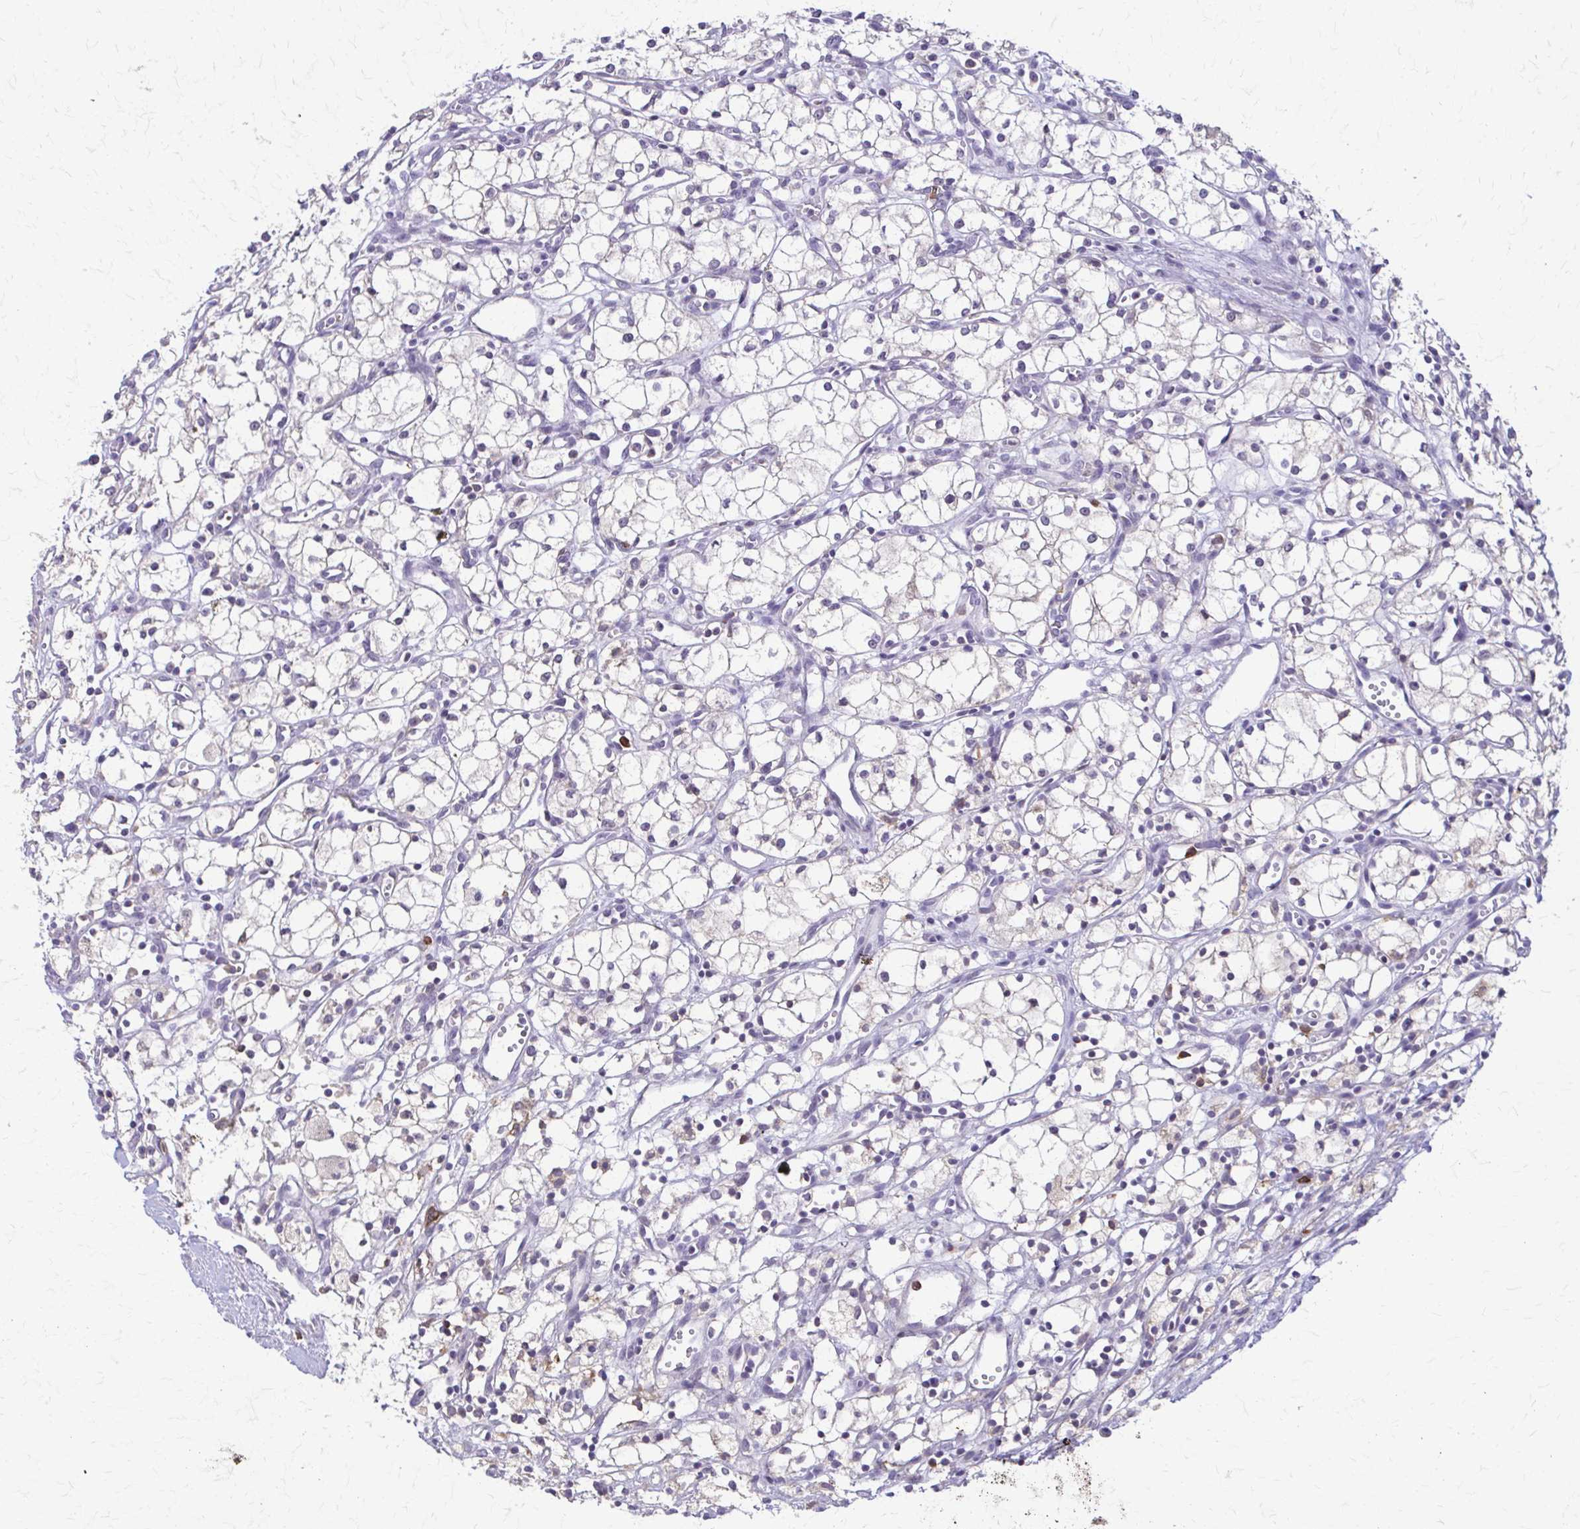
{"staining": {"intensity": "negative", "quantity": "none", "location": "none"}, "tissue": "renal cancer", "cell_type": "Tumor cells", "image_type": "cancer", "snomed": [{"axis": "morphology", "description": "Adenocarcinoma, NOS"}, {"axis": "topography", "description": "Kidney"}], "caption": "IHC image of human renal cancer (adenocarcinoma) stained for a protein (brown), which displays no expression in tumor cells. (DAB (3,3'-diaminobenzidine) immunohistochemistry visualized using brightfield microscopy, high magnification).", "gene": "PIK3AP1", "patient": {"sex": "male", "age": 59}}